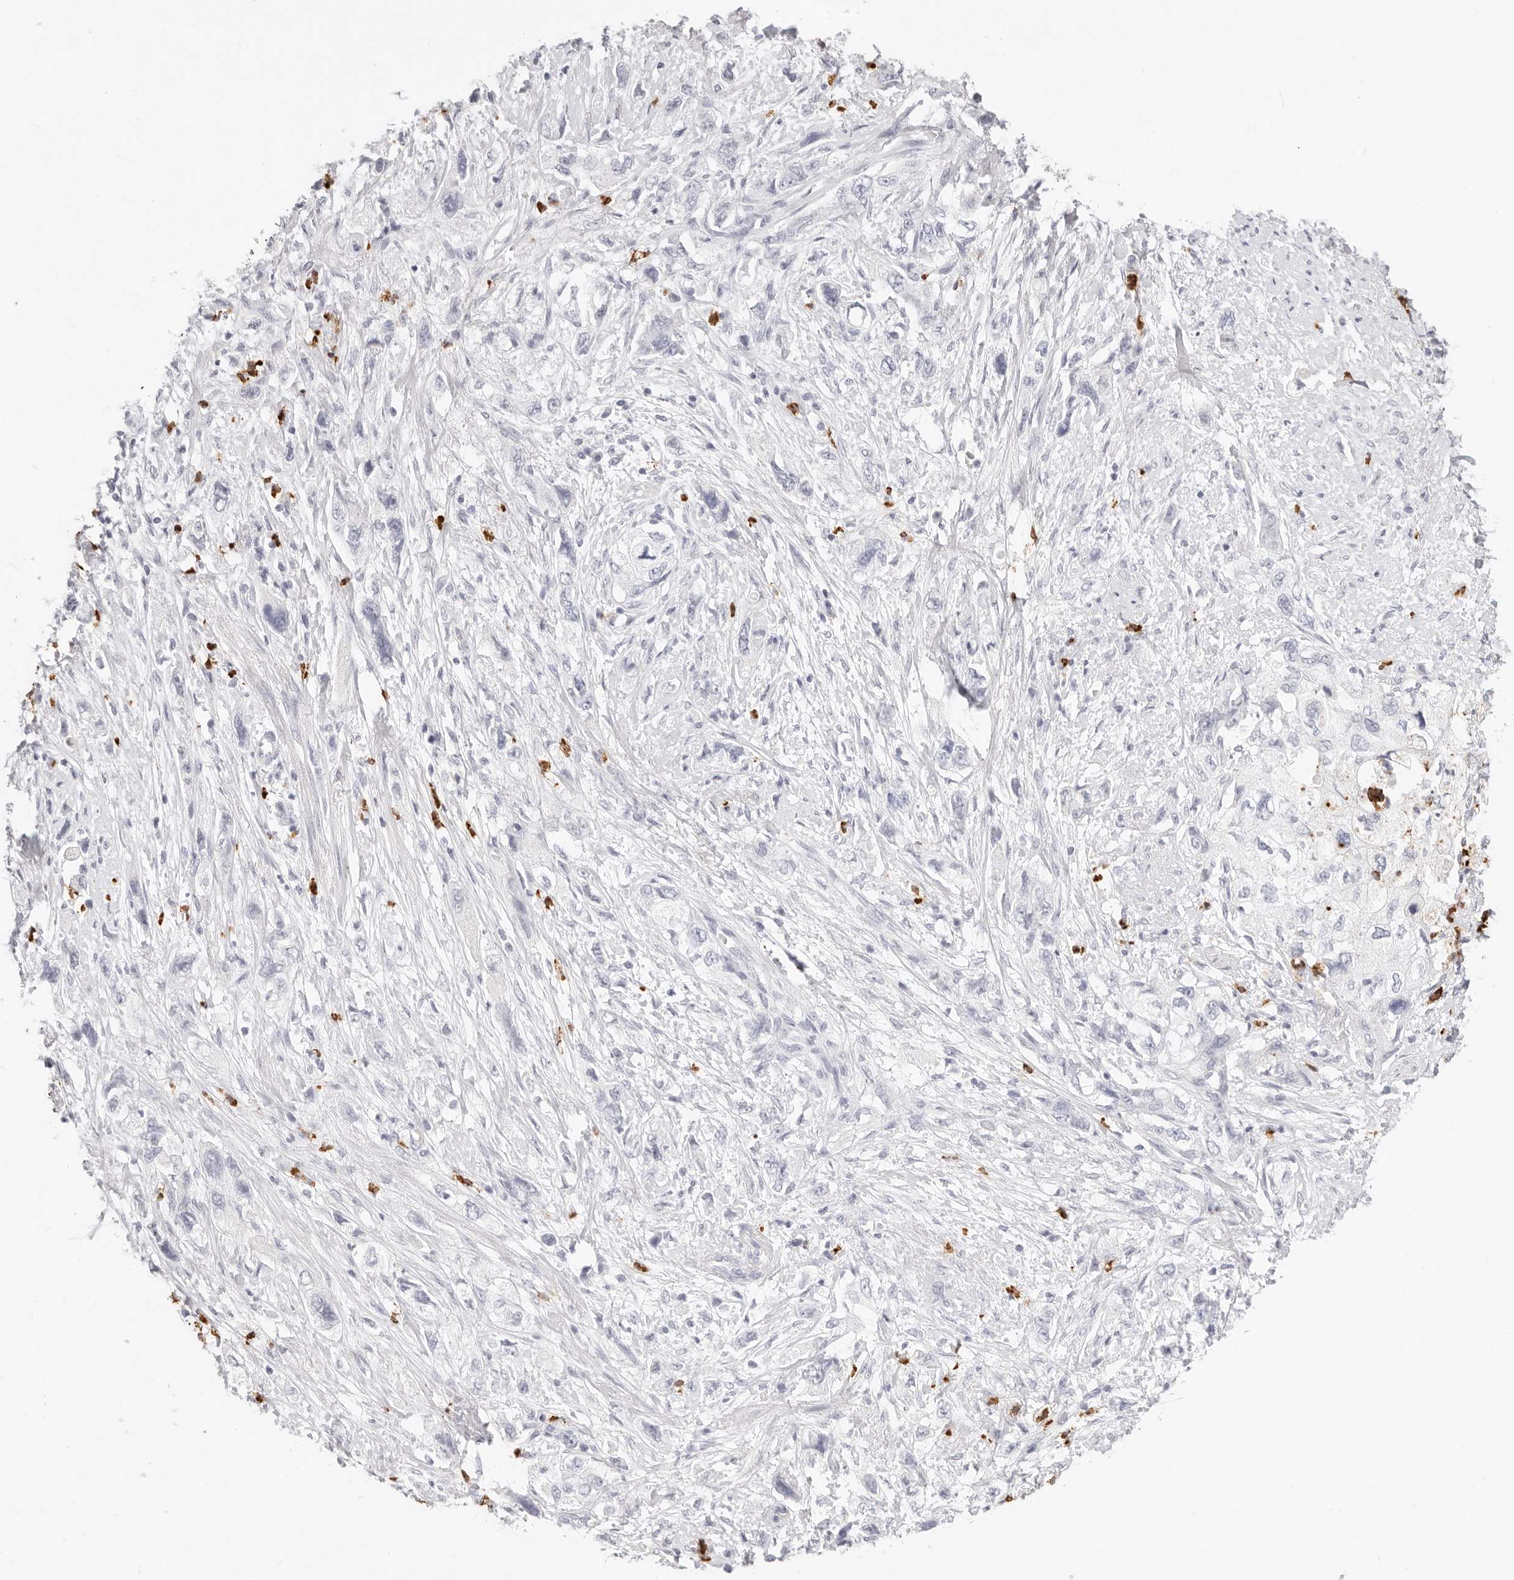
{"staining": {"intensity": "negative", "quantity": "none", "location": "none"}, "tissue": "pancreatic cancer", "cell_type": "Tumor cells", "image_type": "cancer", "snomed": [{"axis": "morphology", "description": "Adenocarcinoma, NOS"}, {"axis": "topography", "description": "Pancreas"}], "caption": "A micrograph of pancreatic adenocarcinoma stained for a protein reveals no brown staining in tumor cells.", "gene": "CAMP", "patient": {"sex": "female", "age": 73}}